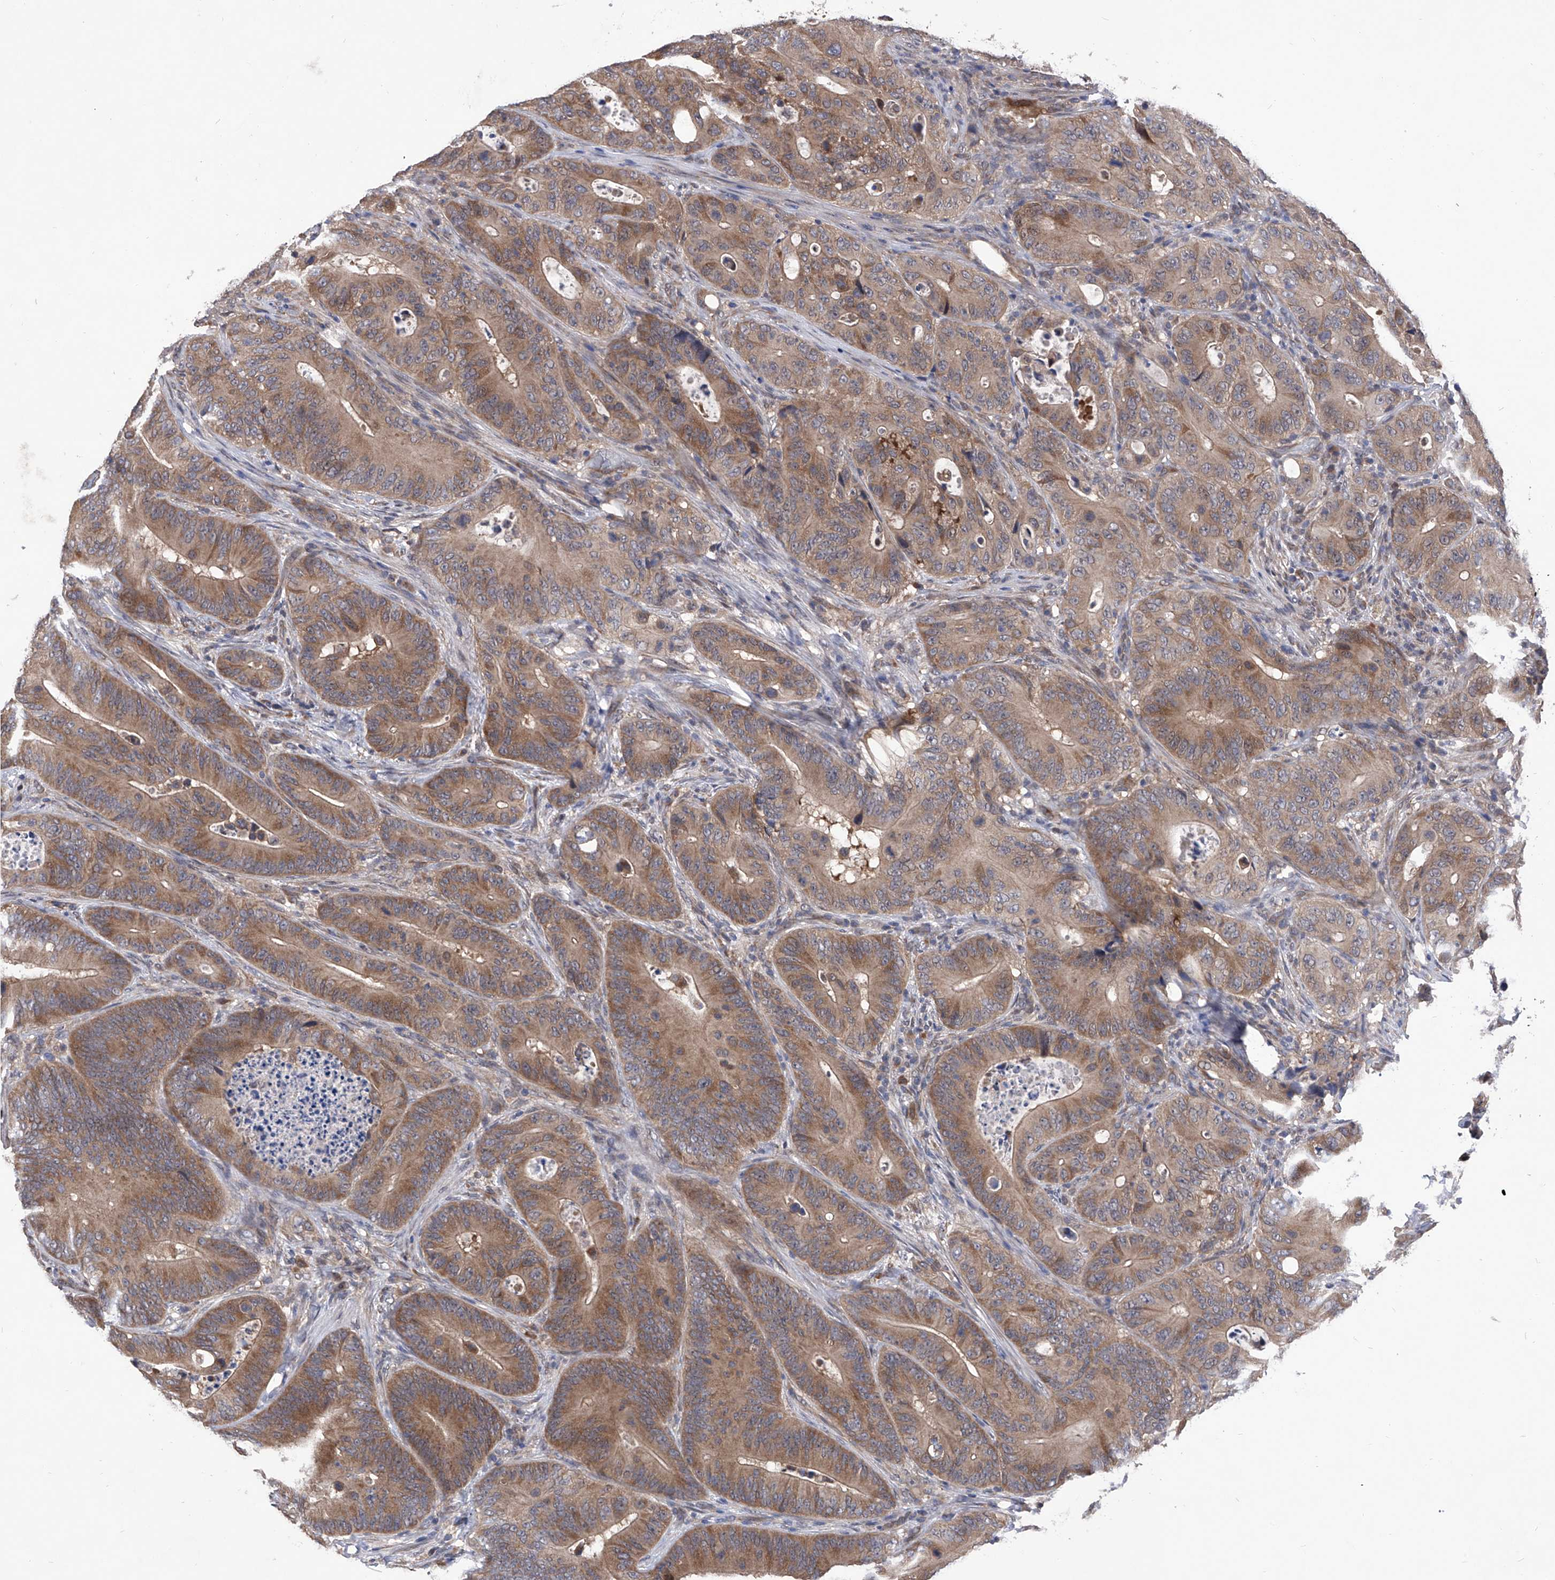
{"staining": {"intensity": "moderate", "quantity": ">75%", "location": "cytoplasmic/membranous"}, "tissue": "colorectal cancer", "cell_type": "Tumor cells", "image_type": "cancer", "snomed": [{"axis": "morphology", "description": "Adenocarcinoma, NOS"}, {"axis": "topography", "description": "Colon"}], "caption": "Protein expression analysis of human colorectal adenocarcinoma reveals moderate cytoplasmic/membranous expression in approximately >75% of tumor cells. Nuclei are stained in blue.", "gene": "USP45", "patient": {"sex": "male", "age": 83}}